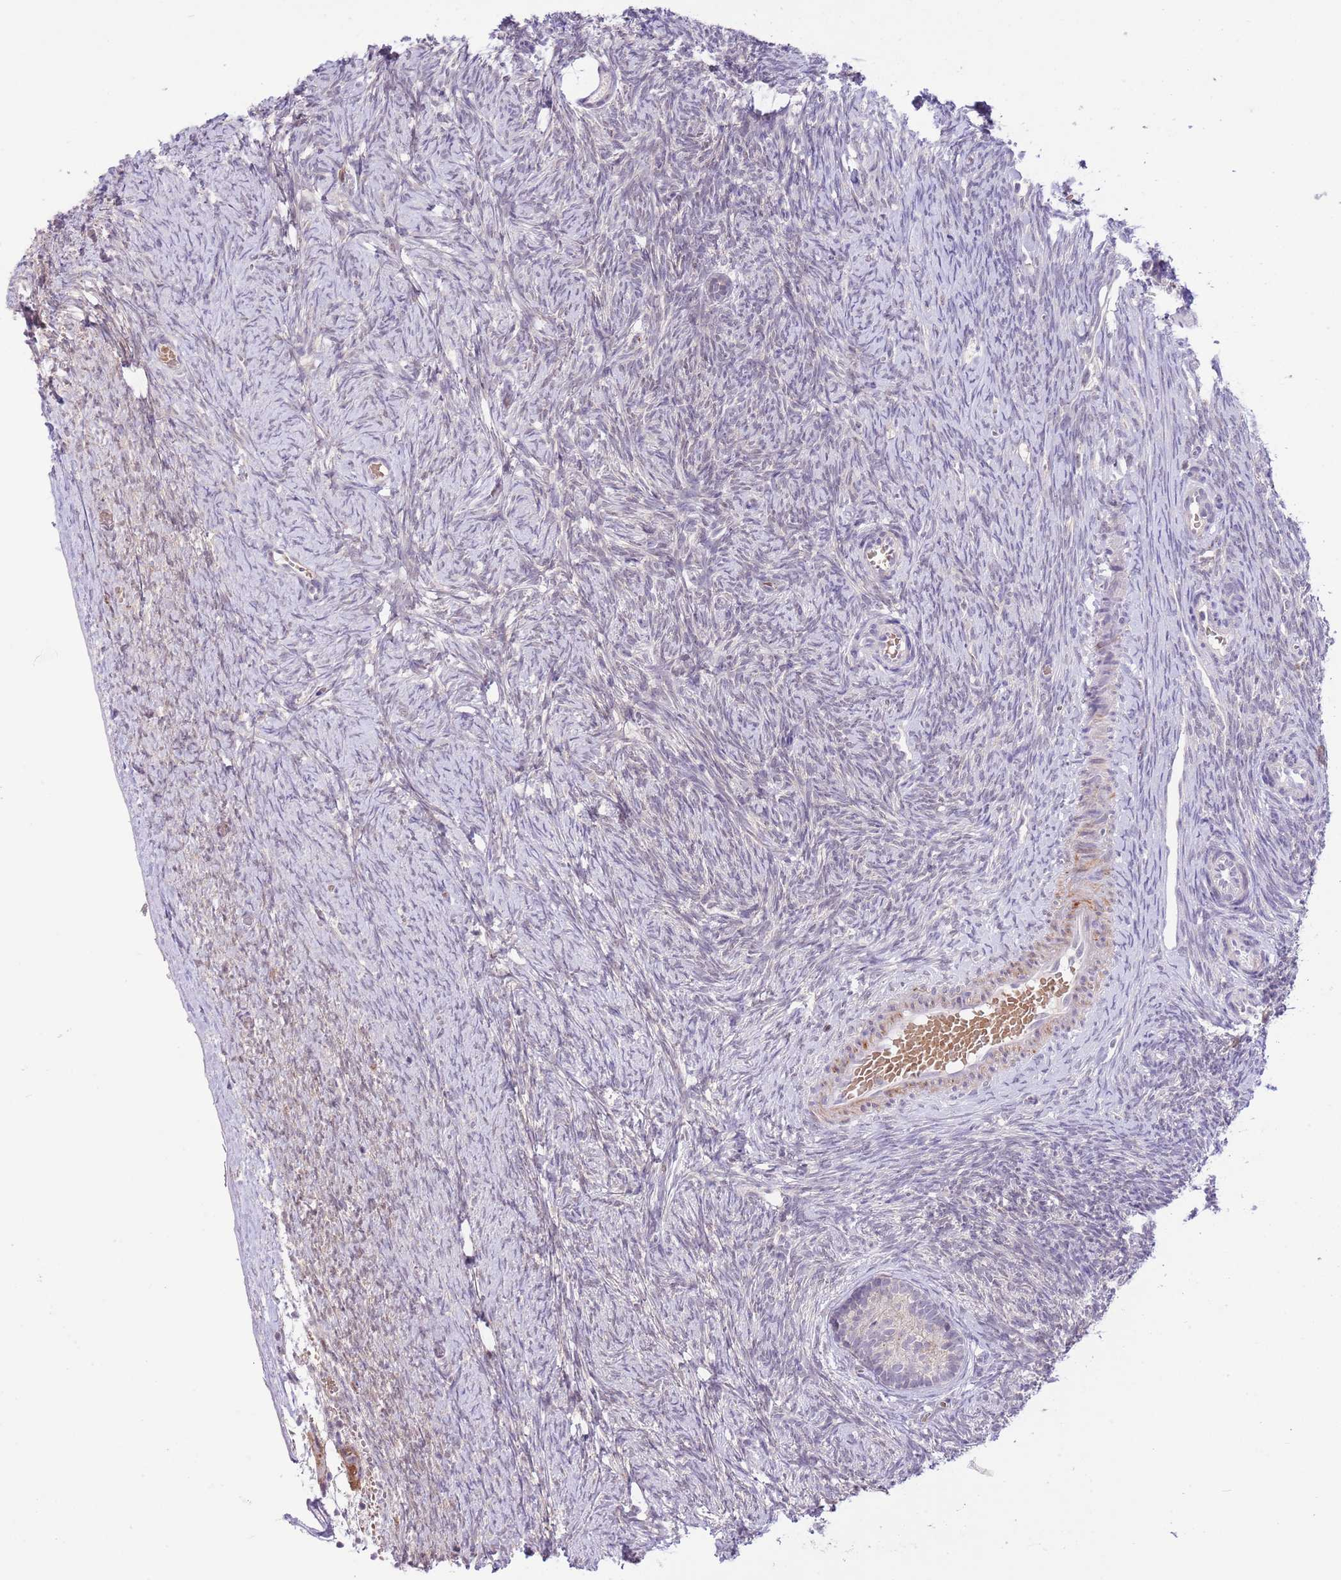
{"staining": {"intensity": "negative", "quantity": "none", "location": "none"}, "tissue": "ovary", "cell_type": "Follicle cells", "image_type": "normal", "snomed": [{"axis": "morphology", "description": "Normal tissue, NOS"}, {"axis": "topography", "description": "Ovary"}], "caption": "Immunohistochemistry (IHC) of unremarkable ovary shows no positivity in follicle cells. (DAB immunohistochemistry, high magnification).", "gene": "GALK2", "patient": {"sex": "female", "age": 44}}